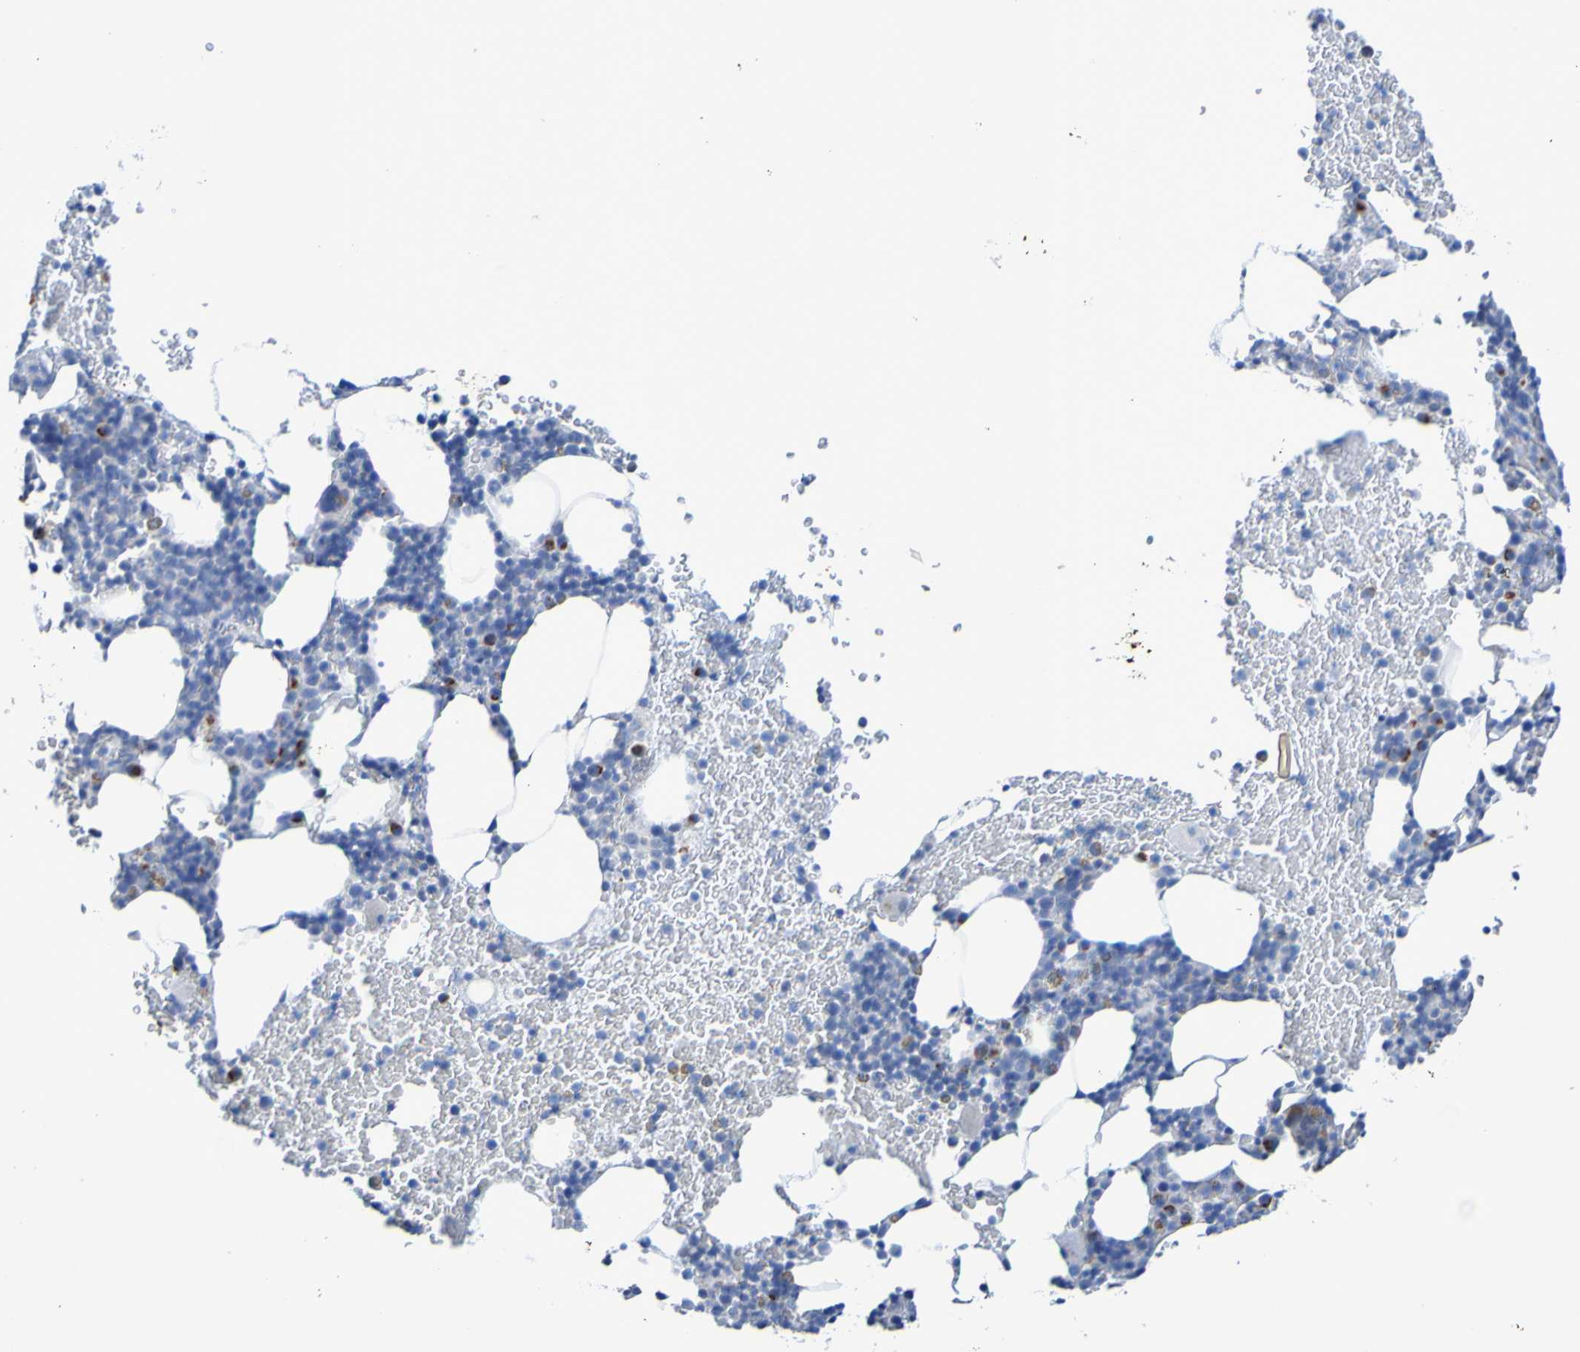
{"staining": {"intensity": "moderate", "quantity": "<25%", "location": "cytoplasmic/membranous"}, "tissue": "bone marrow", "cell_type": "Hematopoietic cells", "image_type": "normal", "snomed": [{"axis": "morphology", "description": "Normal tissue, NOS"}, {"axis": "morphology", "description": "Inflammation, NOS"}, {"axis": "topography", "description": "Bone marrow"}], "caption": "DAB (3,3'-diaminobenzidine) immunohistochemical staining of benign bone marrow displays moderate cytoplasmic/membranous protein expression in about <25% of hematopoietic cells. The staining is performed using DAB (3,3'-diaminobenzidine) brown chromogen to label protein expression. The nuclei are counter-stained blue using hematoxylin.", "gene": "ACMSD", "patient": {"sex": "female", "age": 70}}